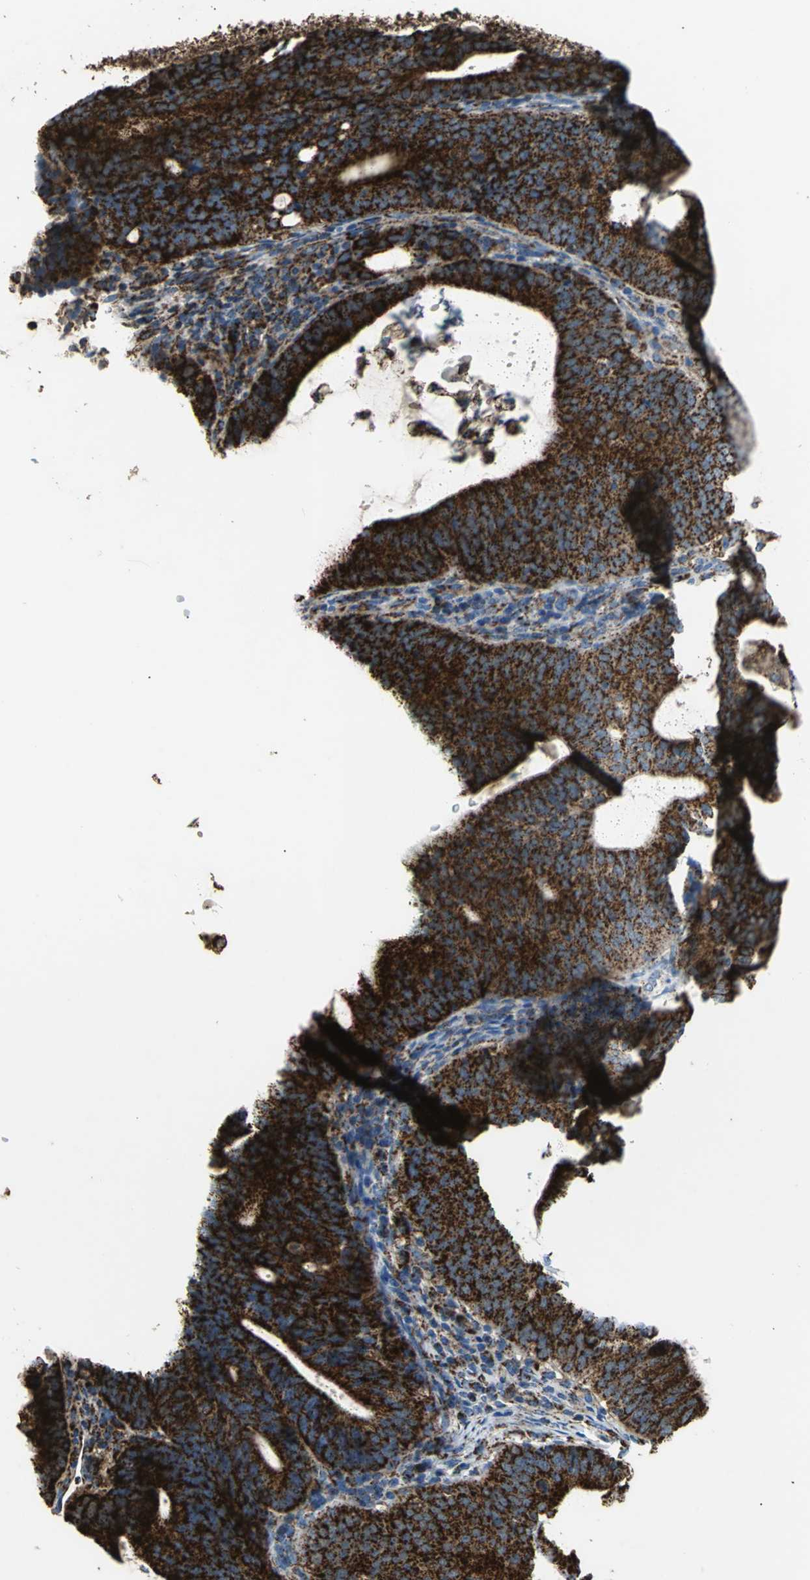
{"staining": {"intensity": "strong", "quantity": ">75%", "location": "cytoplasmic/membranous"}, "tissue": "endometrial cancer", "cell_type": "Tumor cells", "image_type": "cancer", "snomed": [{"axis": "morphology", "description": "Adenocarcinoma, NOS"}, {"axis": "topography", "description": "Uterus"}], "caption": "There is high levels of strong cytoplasmic/membranous expression in tumor cells of endometrial cancer (adenocarcinoma), as demonstrated by immunohistochemical staining (brown color).", "gene": "ECH1", "patient": {"sex": "female", "age": 83}}